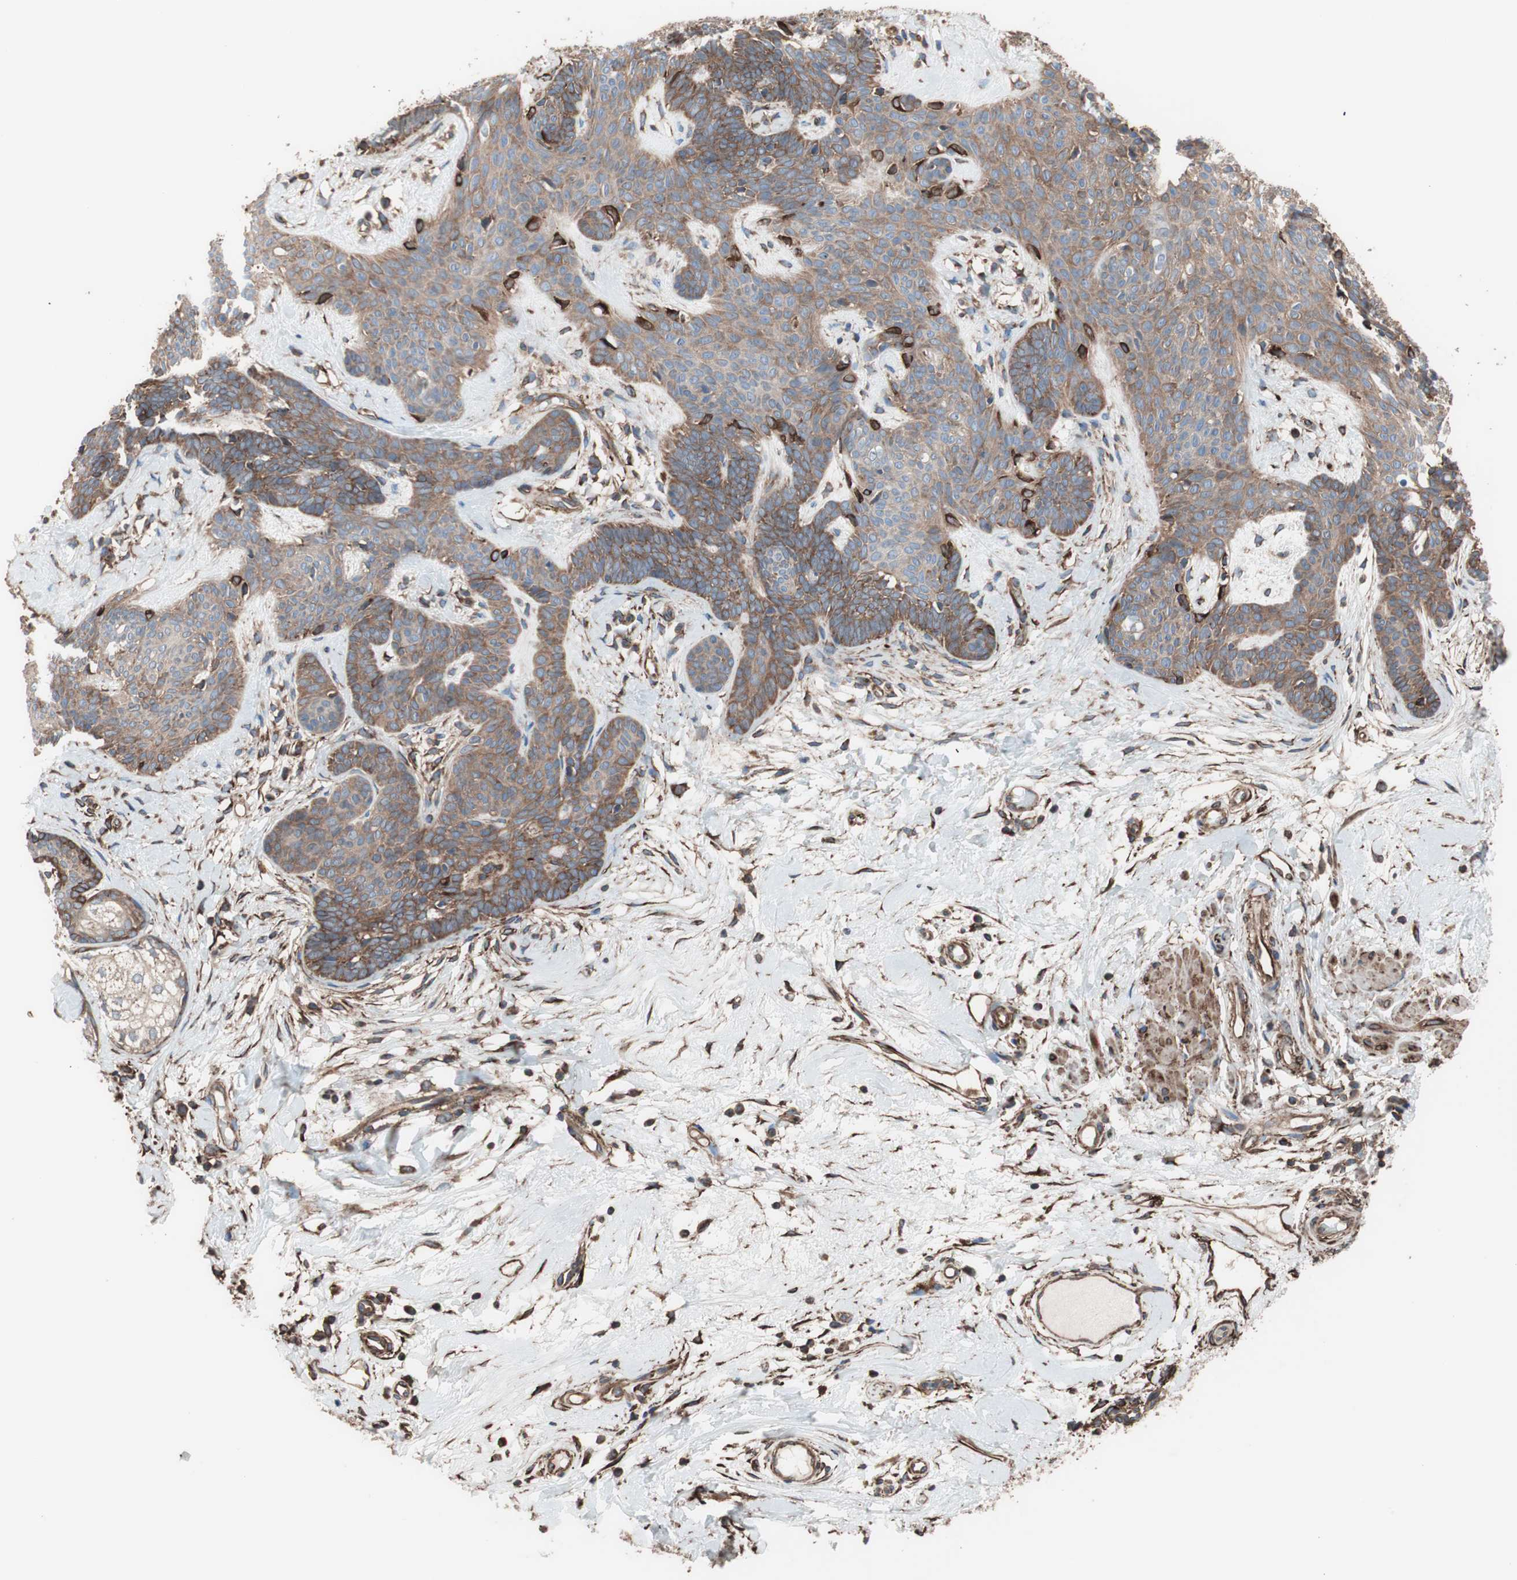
{"staining": {"intensity": "moderate", "quantity": ">75%", "location": "cytoplasmic/membranous"}, "tissue": "skin cancer", "cell_type": "Tumor cells", "image_type": "cancer", "snomed": [{"axis": "morphology", "description": "Developmental malformation"}, {"axis": "morphology", "description": "Basal cell carcinoma"}, {"axis": "topography", "description": "Skin"}], "caption": "An immunohistochemistry (IHC) micrograph of neoplastic tissue is shown. Protein staining in brown highlights moderate cytoplasmic/membranous positivity in skin cancer within tumor cells.", "gene": "GPSM2", "patient": {"sex": "female", "age": 62}}